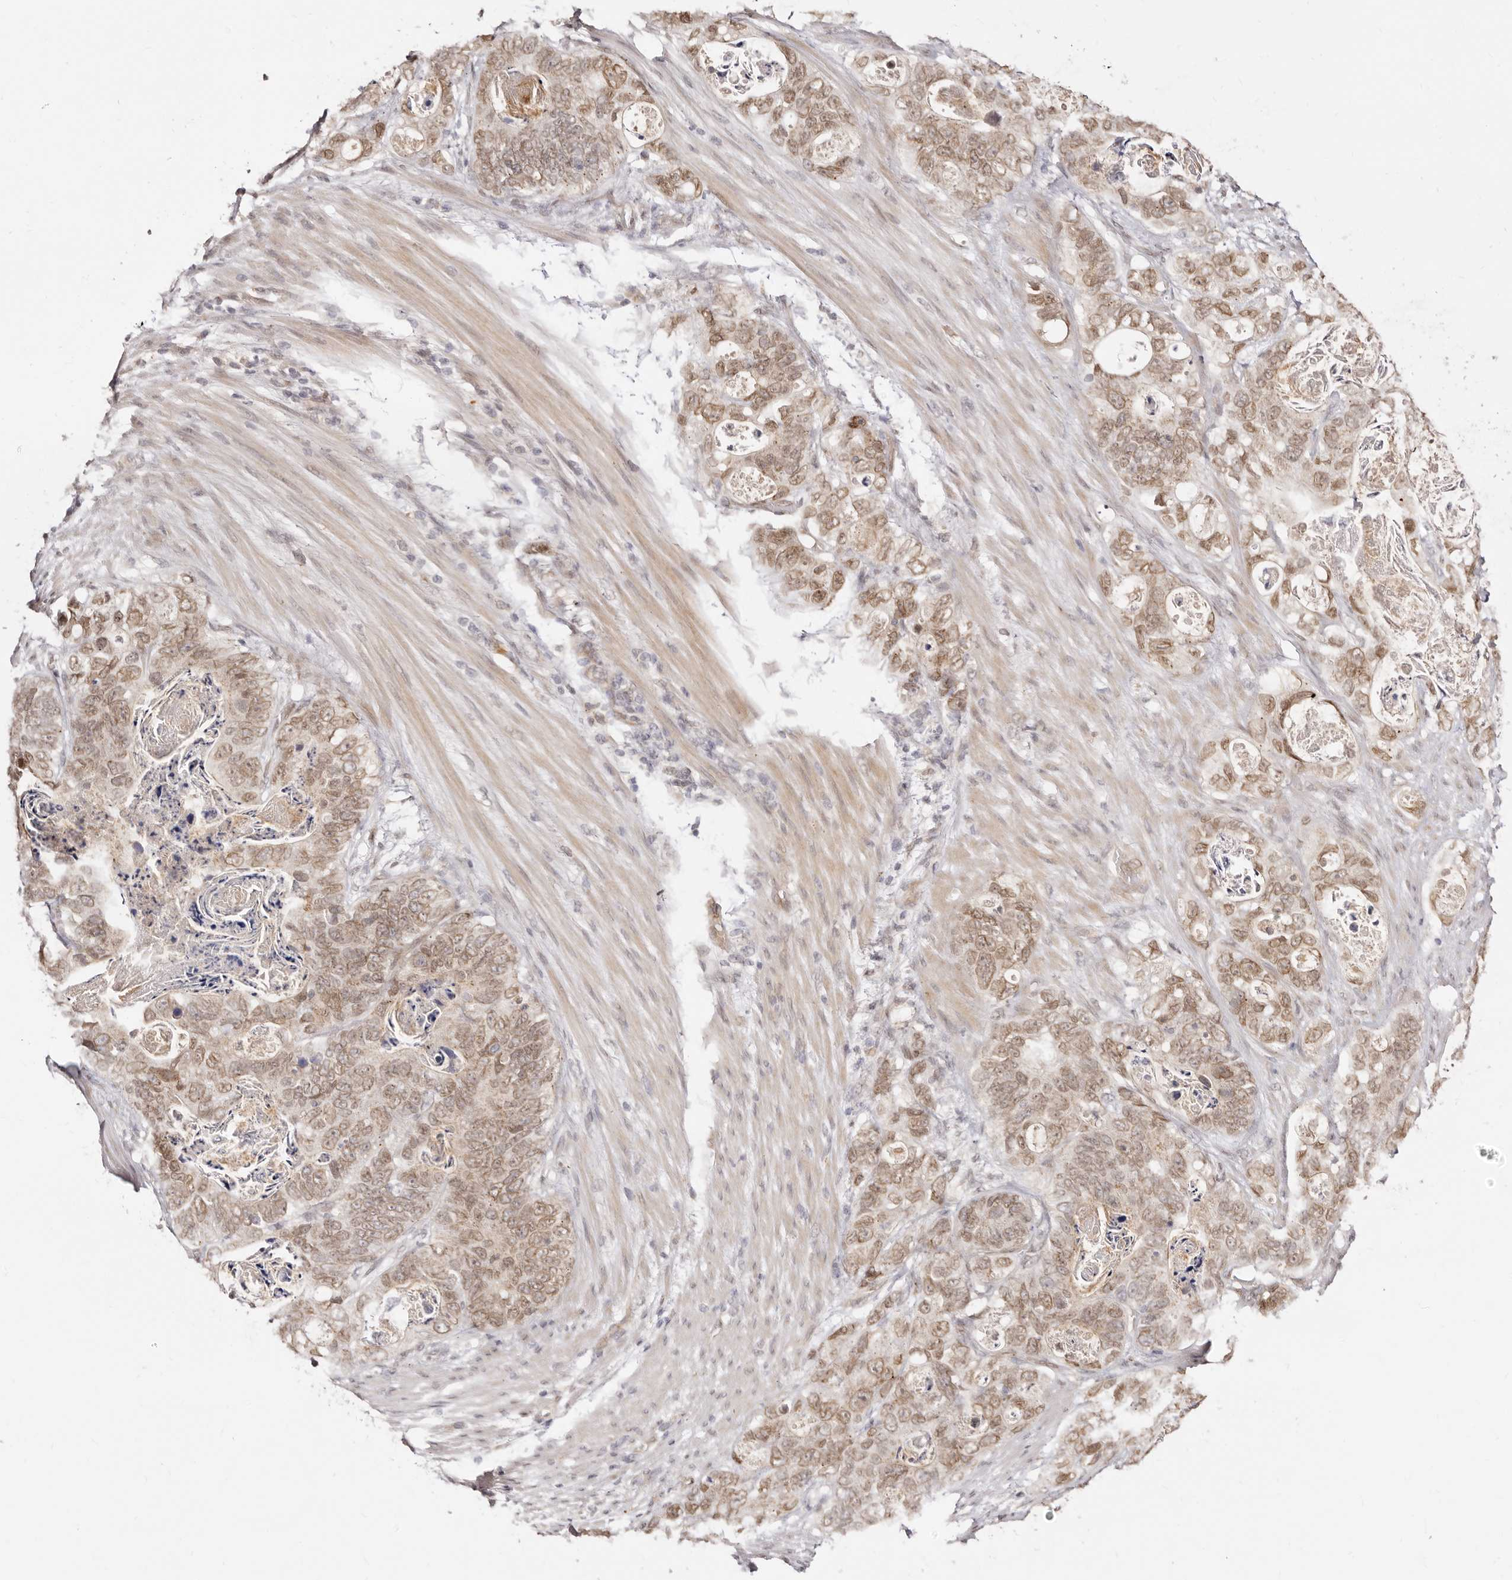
{"staining": {"intensity": "moderate", "quantity": ">75%", "location": "nuclear"}, "tissue": "stomach cancer", "cell_type": "Tumor cells", "image_type": "cancer", "snomed": [{"axis": "morphology", "description": "Normal tissue, NOS"}, {"axis": "morphology", "description": "Adenocarcinoma, NOS"}, {"axis": "topography", "description": "Stomach"}], "caption": "Stomach adenocarcinoma stained with IHC displays moderate nuclear expression in approximately >75% of tumor cells.", "gene": "LCORL", "patient": {"sex": "female", "age": 89}}